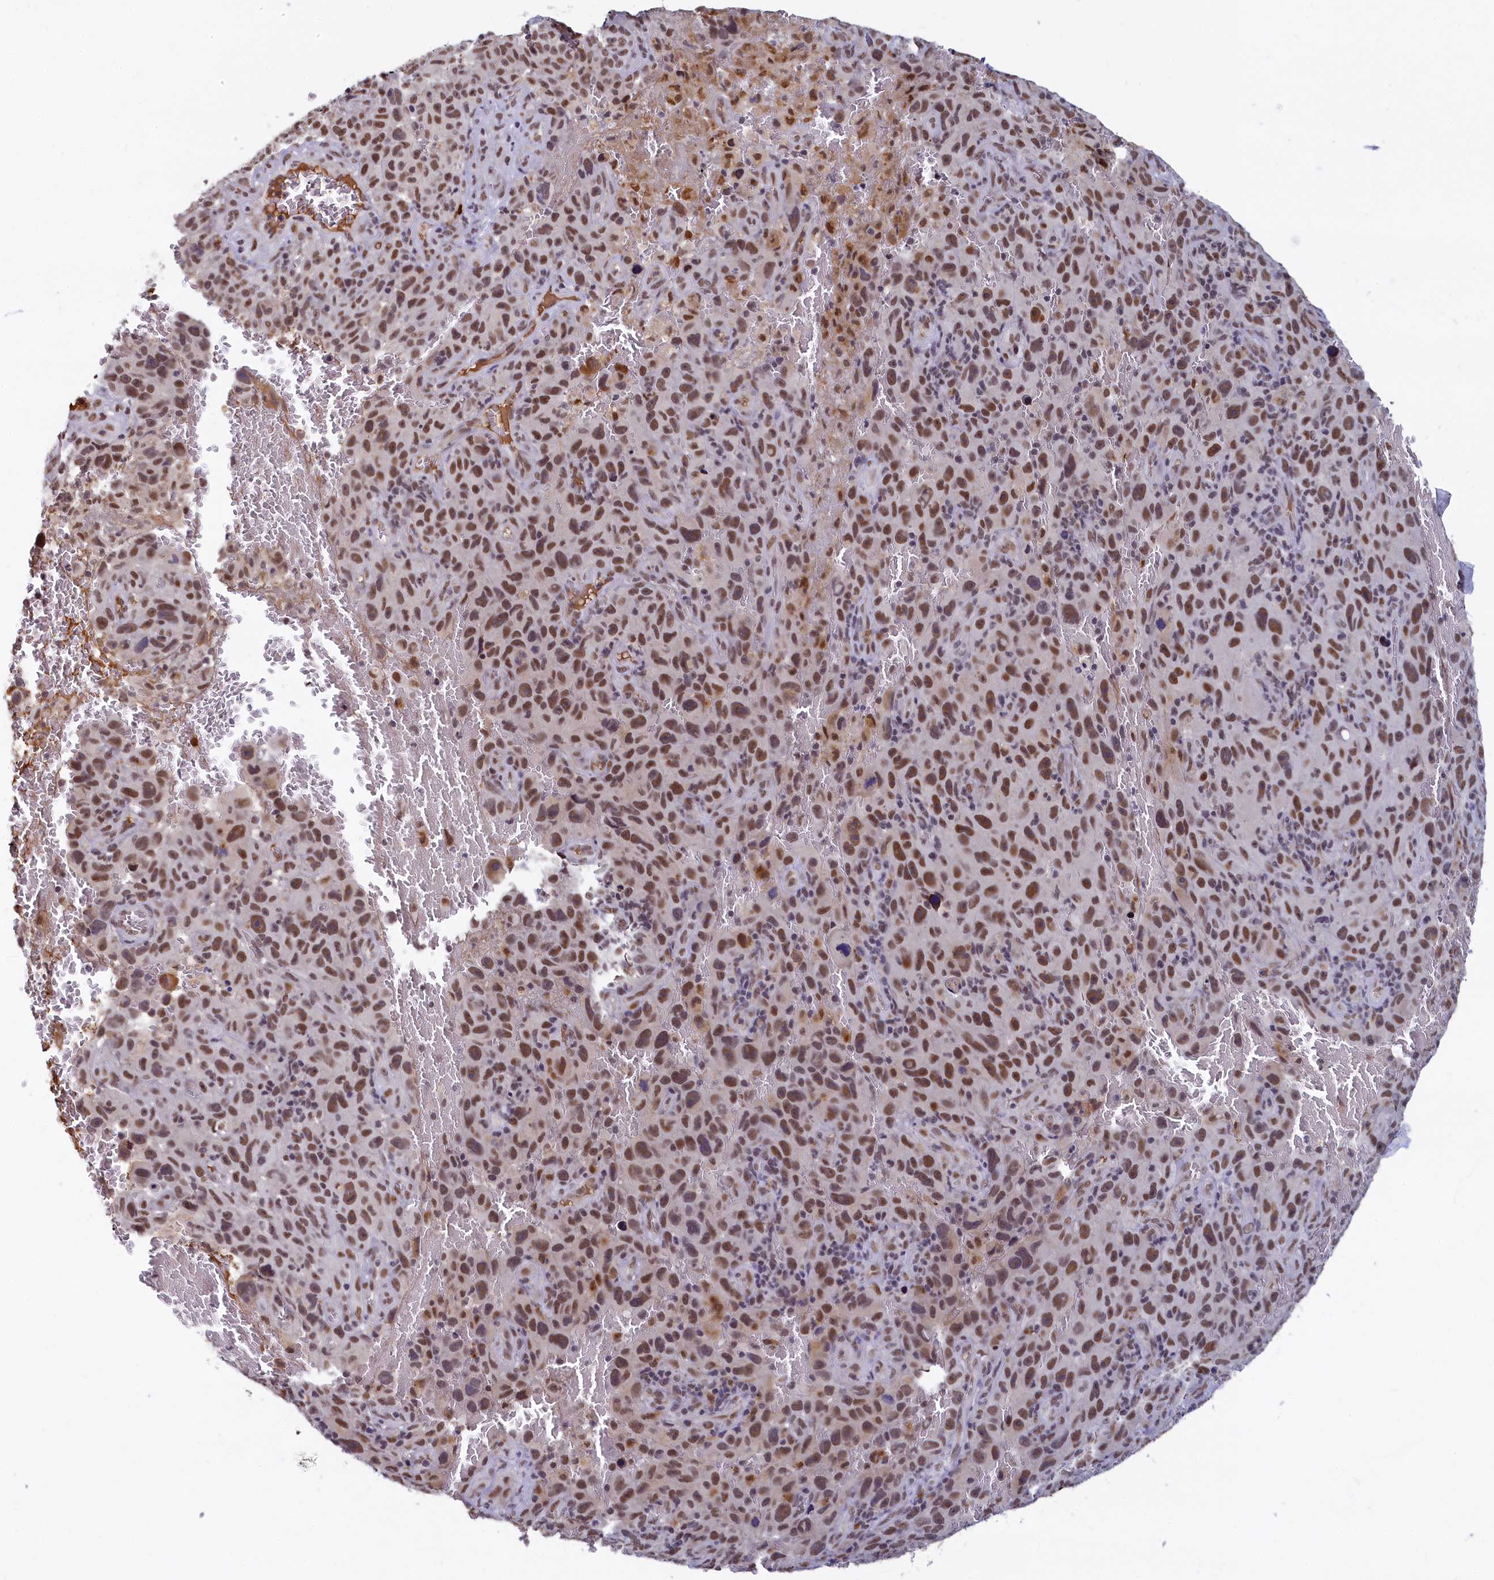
{"staining": {"intensity": "moderate", "quantity": ">75%", "location": "nuclear"}, "tissue": "melanoma", "cell_type": "Tumor cells", "image_type": "cancer", "snomed": [{"axis": "morphology", "description": "Malignant melanoma, NOS"}, {"axis": "topography", "description": "Skin"}], "caption": "Immunohistochemistry (IHC) staining of melanoma, which shows medium levels of moderate nuclear positivity in about >75% of tumor cells indicating moderate nuclear protein positivity. The staining was performed using DAB (3,3'-diaminobenzidine) (brown) for protein detection and nuclei were counterstained in hematoxylin (blue).", "gene": "INTS14", "patient": {"sex": "female", "age": 82}}